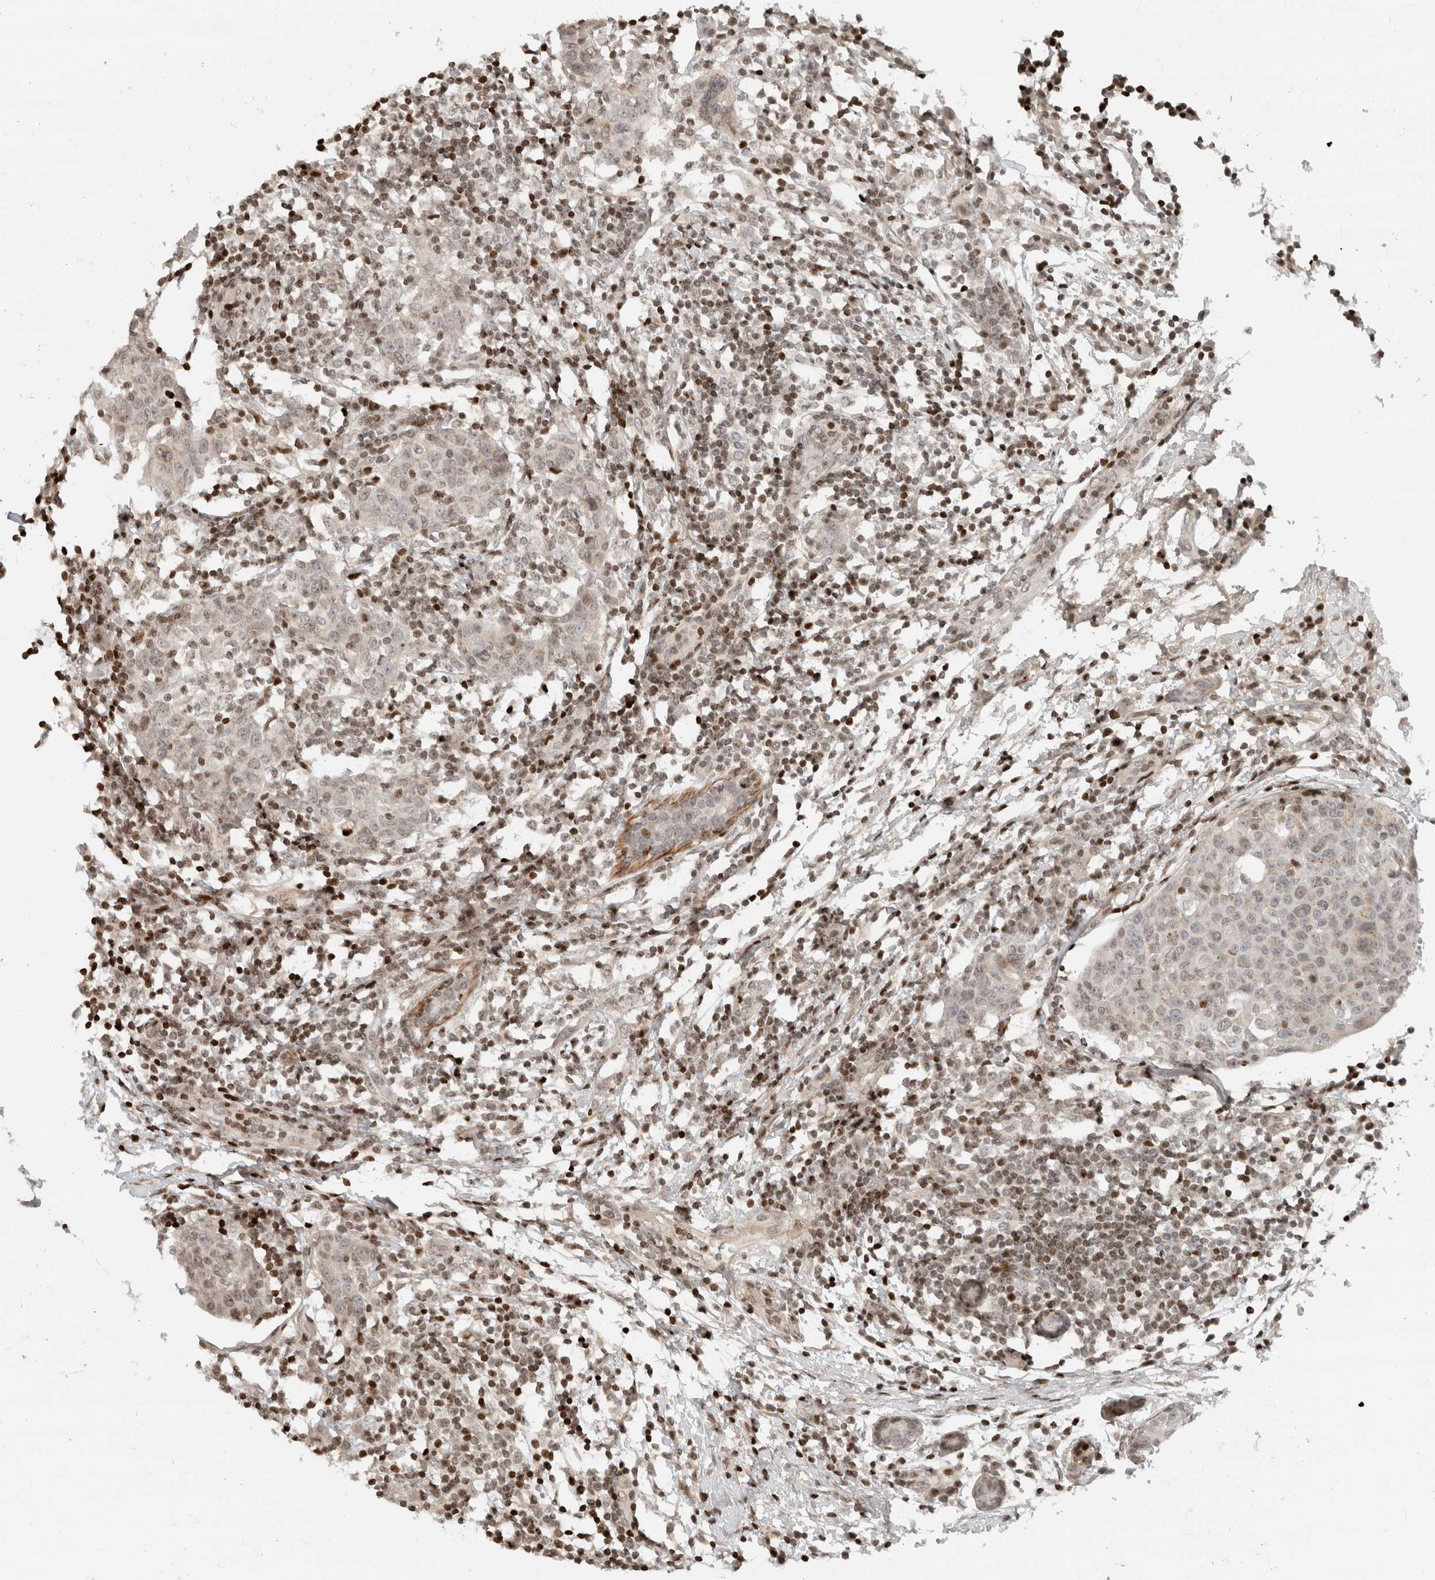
{"staining": {"intensity": "weak", "quantity": "25%-75%", "location": "nuclear"}, "tissue": "breast cancer", "cell_type": "Tumor cells", "image_type": "cancer", "snomed": [{"axis": "morphology", "description": "Normal tissue, NOS"}, {"axis": "morphology", "description": "Duct carcinoma"}, {"axis": "topography", "description": "Breast"}], "caption": "Immunohistochemistry (DAB (3,3'-diaminobenzidine)) staining of breast cancer shows weak nuclear protein expression in about 25%-75% of tumor cells. The staining was performed using DAB (3,3'-diaminobenzidine), with brown indicating positive protein expression. Nuclei are stained blue with hematoxylin.", "gene": "GINS4", "patient": {"sex": "female", "age": 37}}